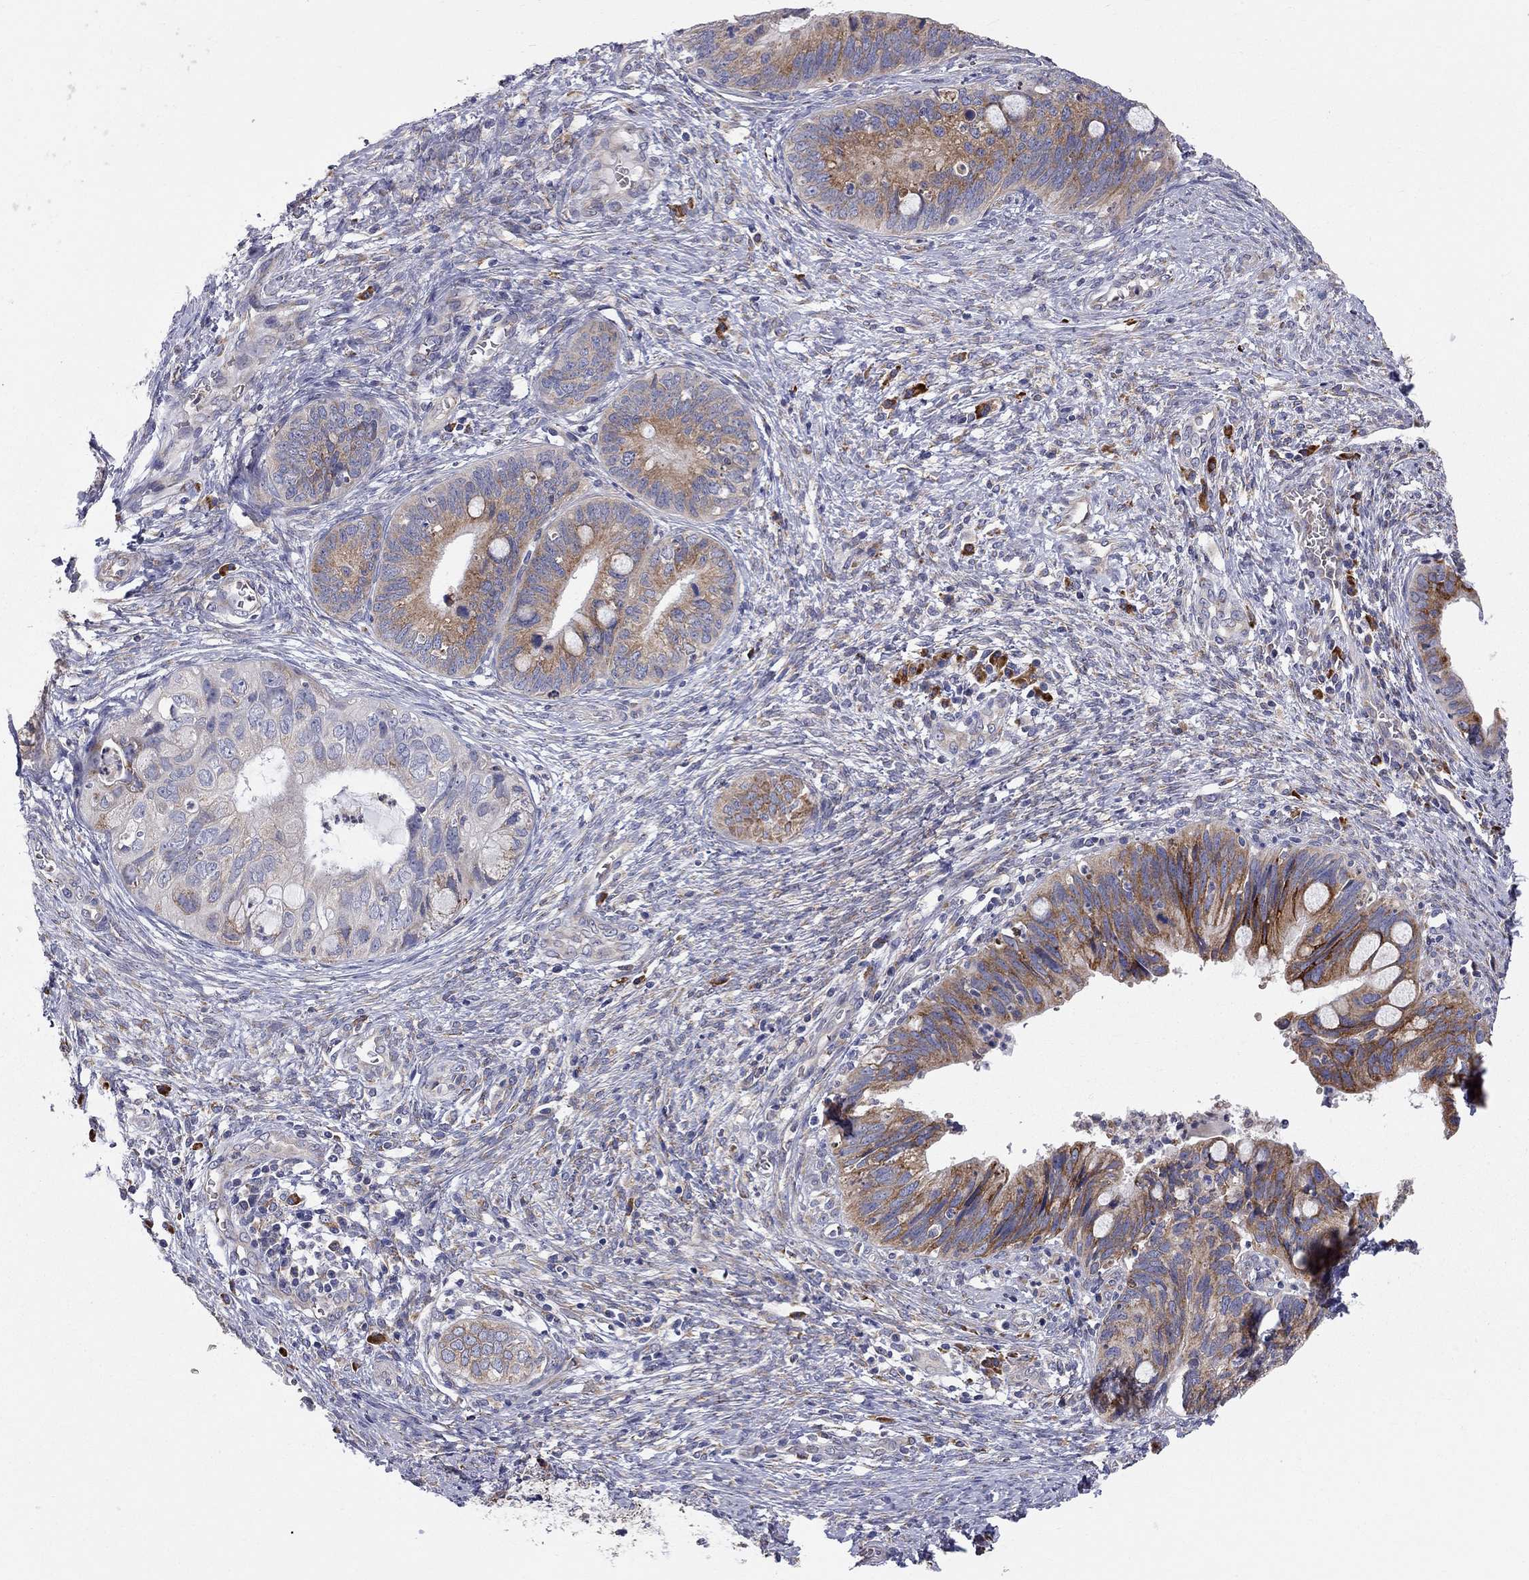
{"staining": {"intensity": "strong", "quantity": "<25%", "location": "cytoplasmic/membranous"}, "tissue": "cervical cancer", "cell_type": "Tumor cells", "image_type": "cancer", "snomed": [{"axis": "morphology", "description": "Adenocarcinoma, NOS"}, {"axis": "topography", "description": "Cervix"}], "caption": "DAB immunohistochemical staining of human cervical cancer demonstrates strong cytoplasmic/membranous protein positivity in about <25% of tumor cells.", "gene": "CASTOR1", "patient": {"sex": "female", "age": 42}}